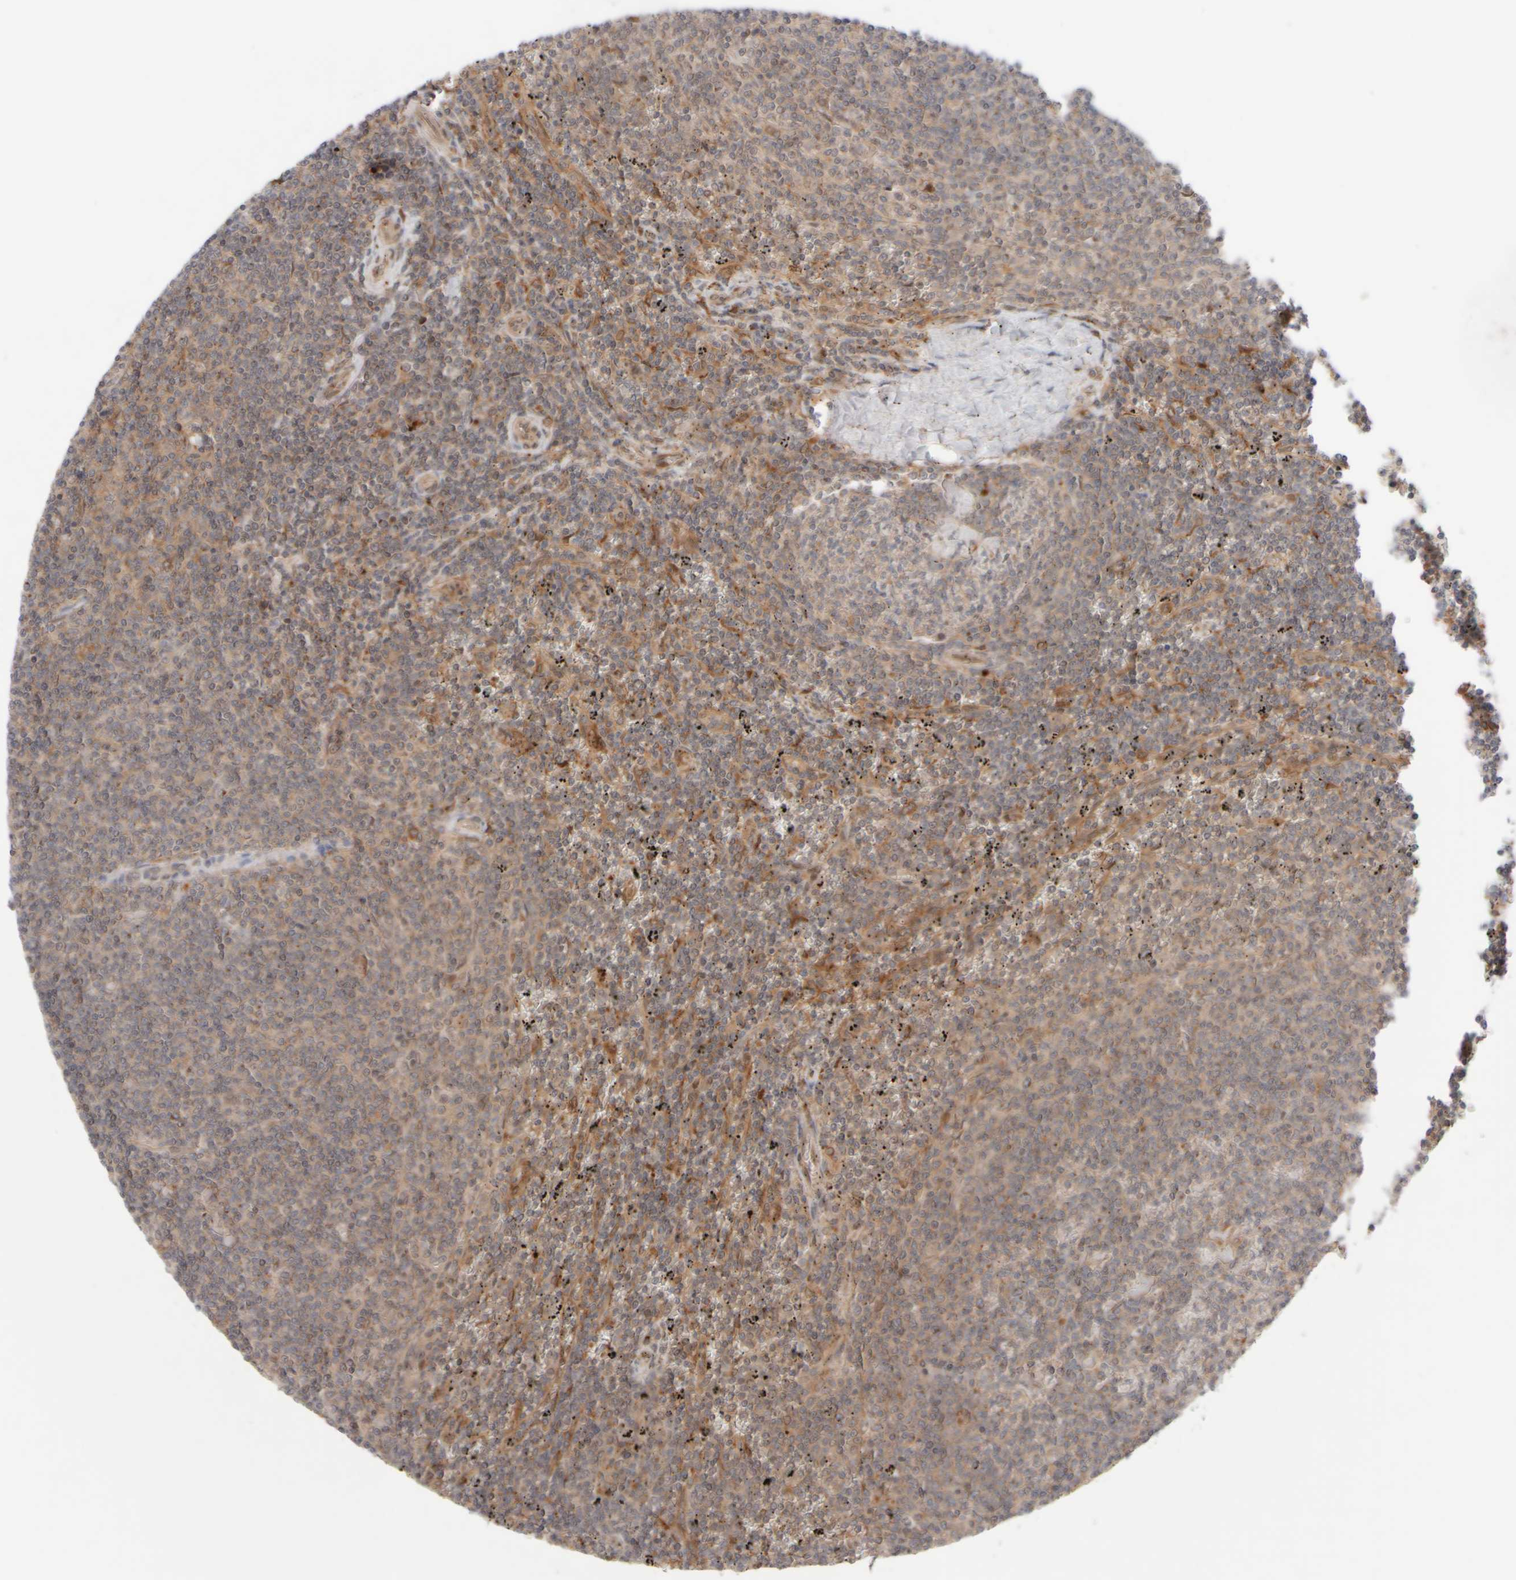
{"staining": {"intensity": "weak", "quantity": ">75%", "location": "cytoplasmic/membranous"}, "tissue": "lymphoma", "cell_type": "Tumor cells", "image_type": "cancer", "snomed": [{"axis": "morphology", "description": "Malignant lymphoma, non-Hodgkin's type, Low grade"}, {"axis": "topography", "description": "Spleen"}], "caption": "Tumor cells show weak cytoplasmic/membranous expression in about >75% of cells in malignant lymphoma, non-Hodgkin's type (low-grade).", "gene": "GCN1", "patient": {"sex": "female", "age": 50}}